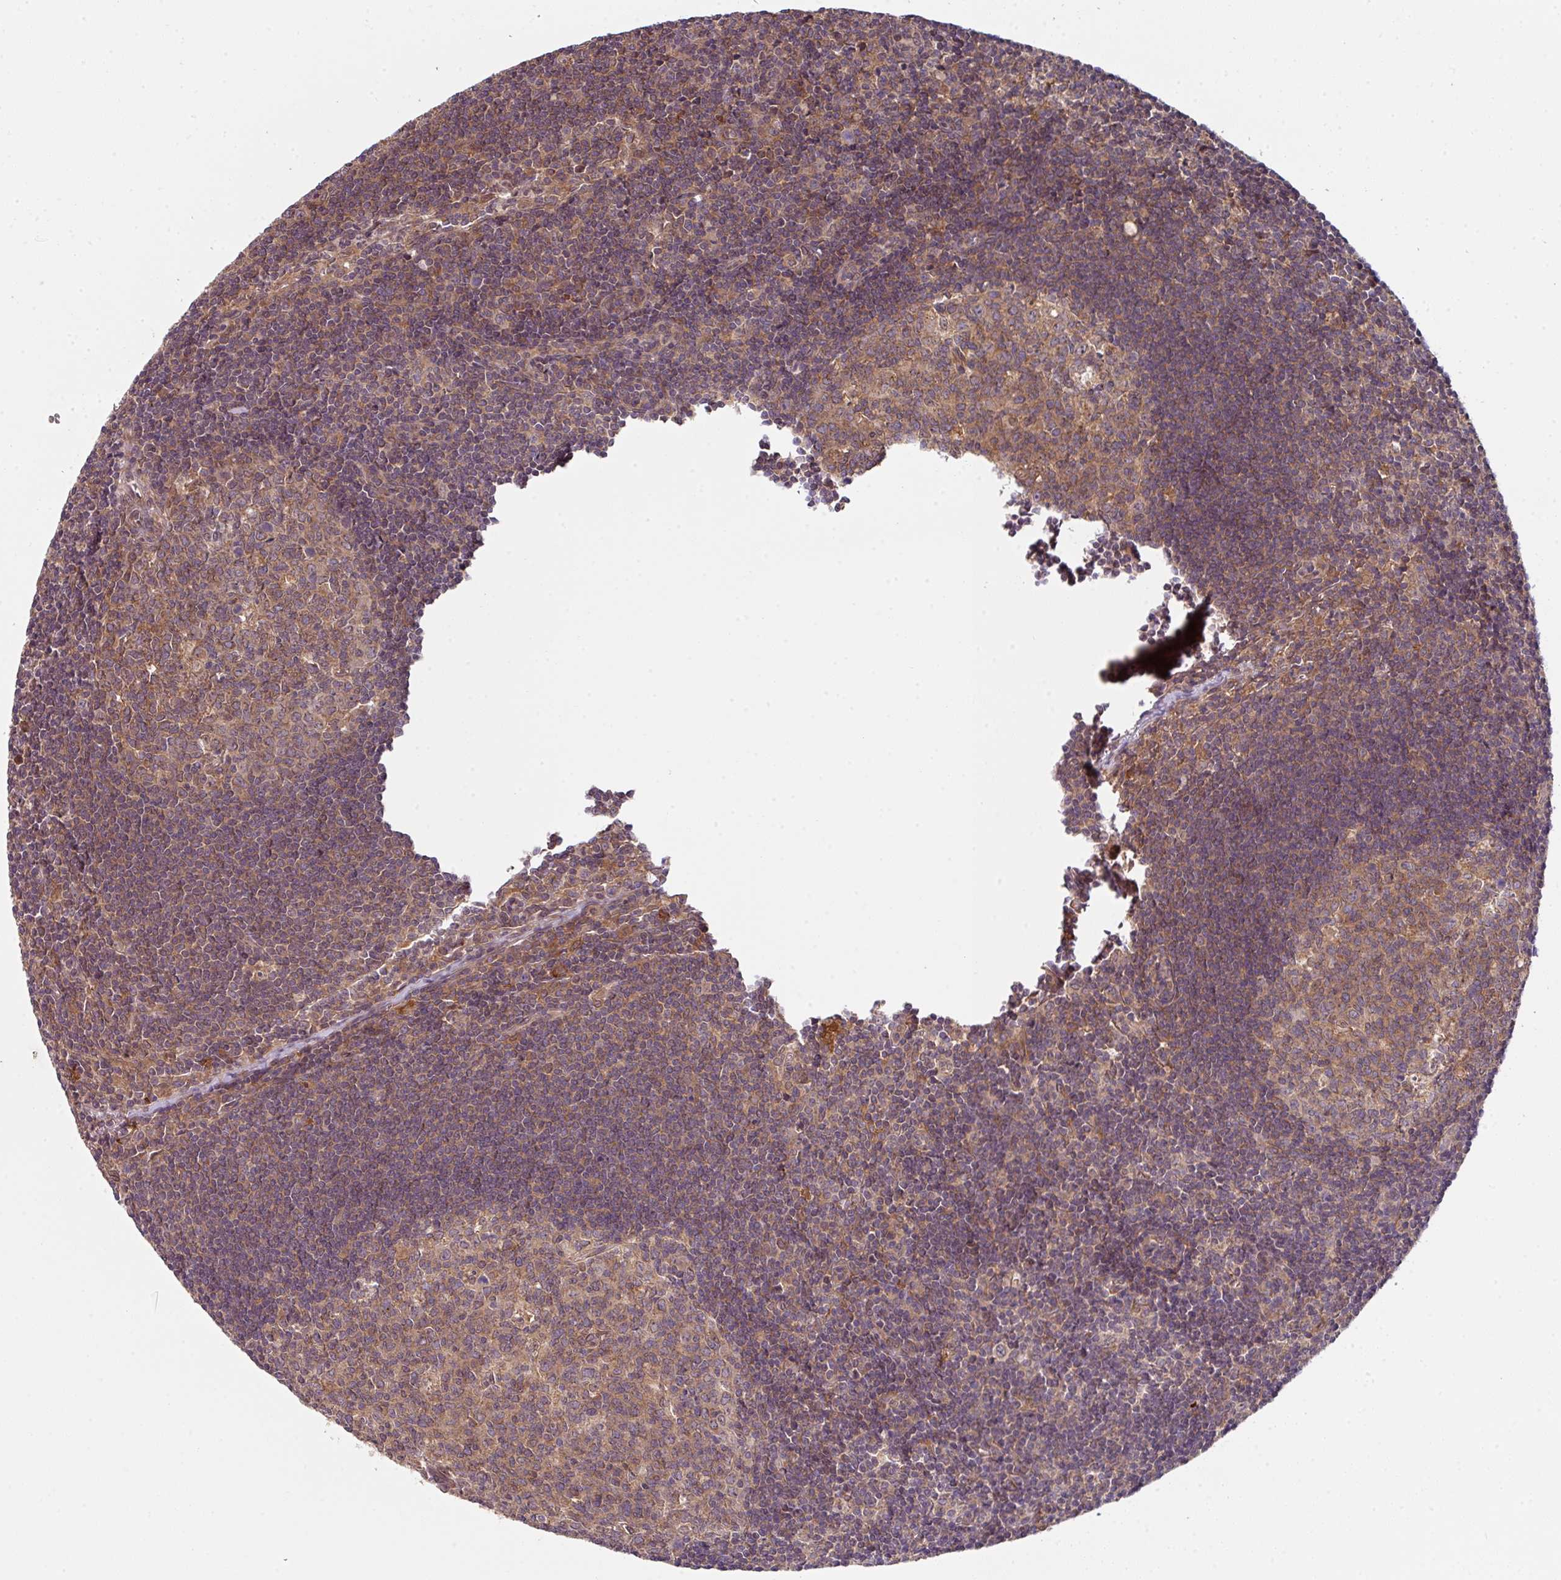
{"staining": {"intensity": "moderate", "quantity": ">75%", "location": "cytoplasmic/membranous"}, "tissue": "lymph node", "cell_type": "Germinal center cells", "image_type": "normal", "snomed": [{"axis": "morphology", "description": "Normal tissue, NOS"}, {"axis": "topography", "description": "Lymph node"}], "caption": "High-power microscopy captured an IHC image of benign lymph node, revealing moderate cytoplasmic/membranous expression in approximately >75% of germinal center cells.", "gene": "CAMLG", "patient": {"sex": "female", "age": 29}}